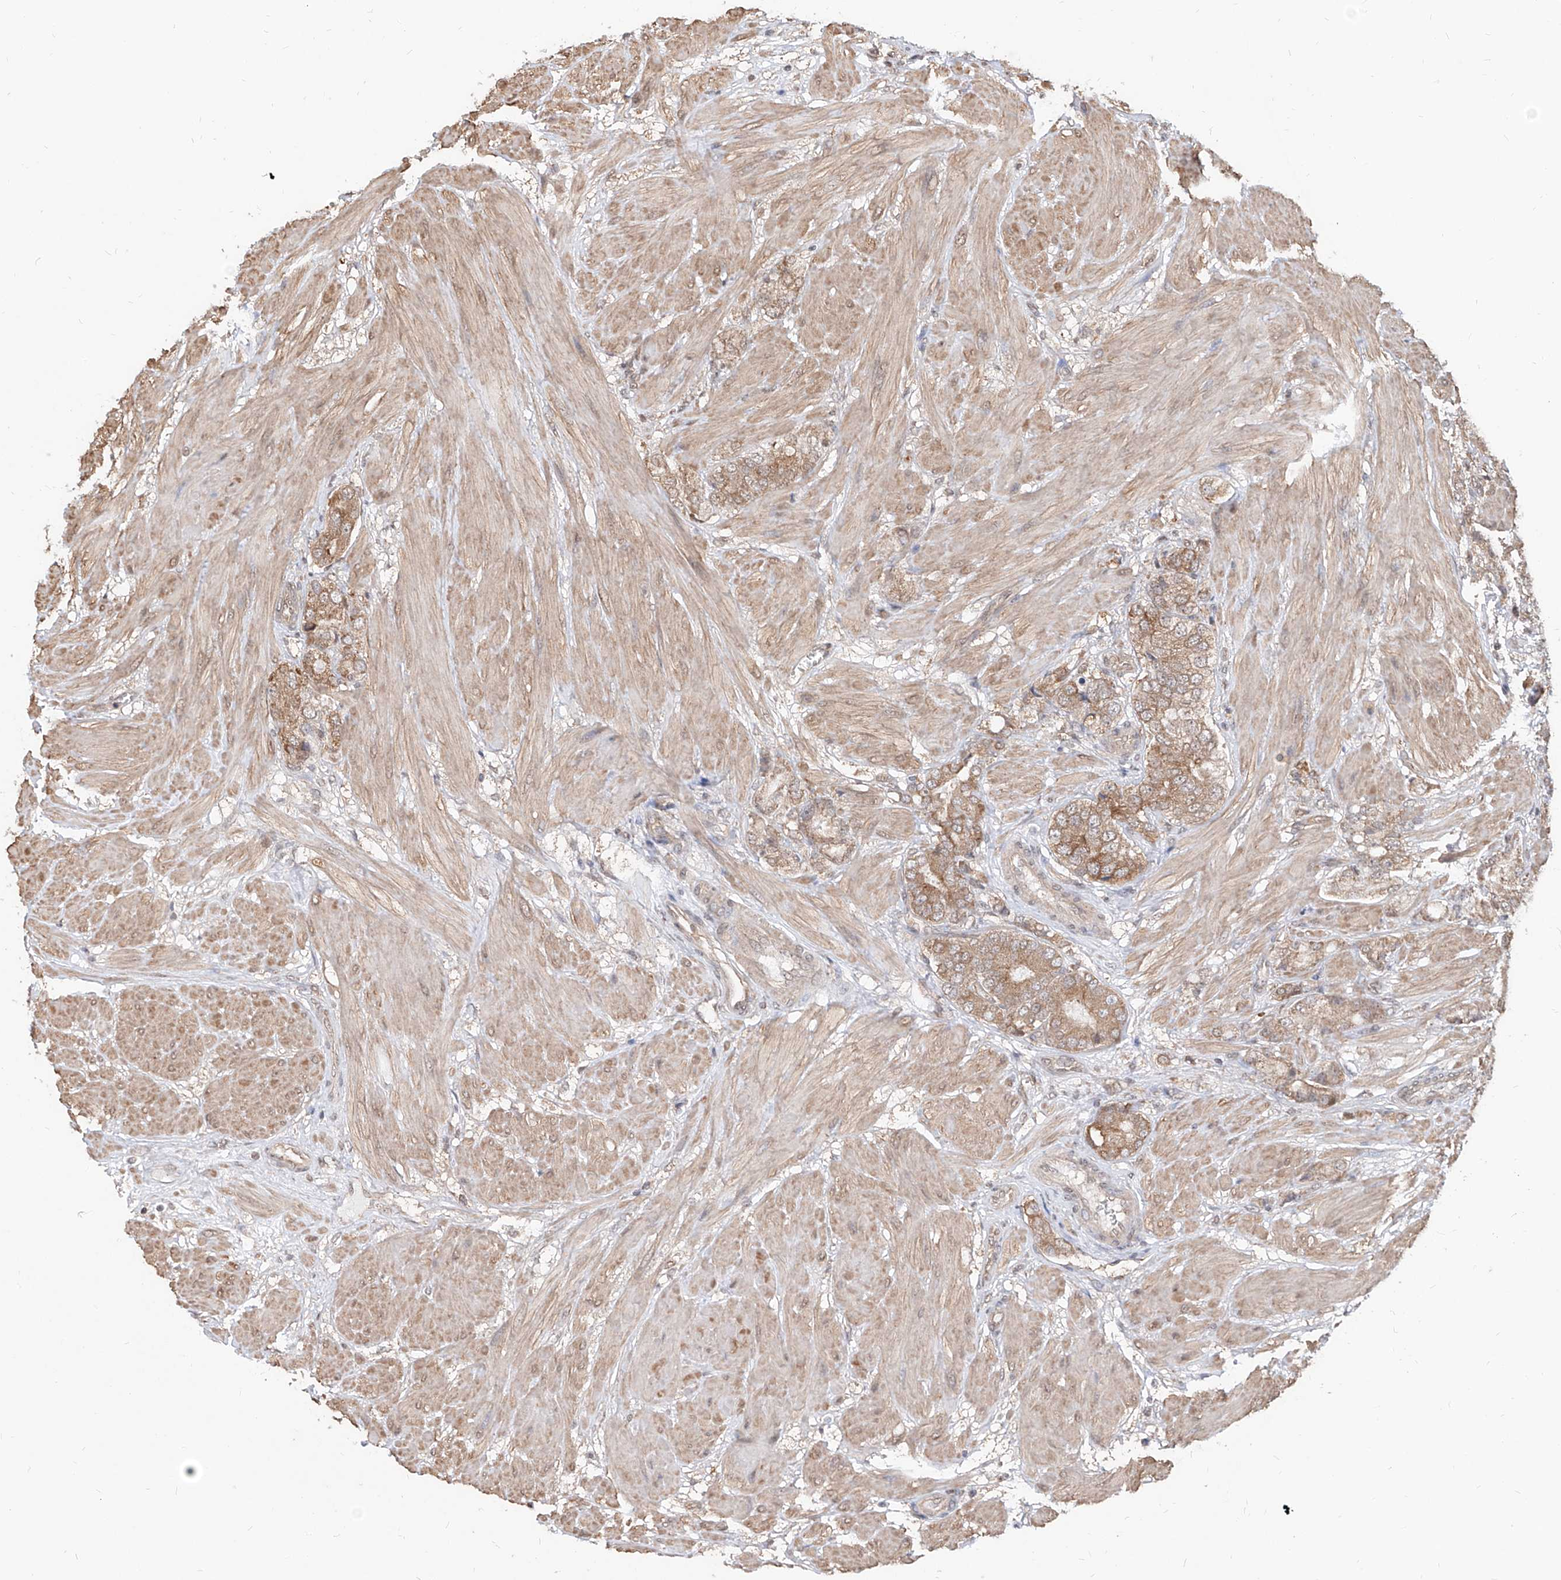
{"staining": {"intensity": "moderate", "quantity": ">75%", "location": "cytoplasmic/membranous"}, "tissue": "prostate cancer", "cell_type": "Tumor cells", "image_type": "cancer", "snomed": [{"axis": "morphology", "description": "Adenocarcinoma, High grade"}, {"axis": "topography", "description": "Prostate"}], "caption": "High-power microscopy captured an IHC histopathology image of prostate cancer (adenocarcinoma (high-grade)), revealing moderate cytoplasmic/membranous staining in approximately >75% of tumor cells.", "gene": "C8orf82", "patient": {"sex": "male", "age": 50}}